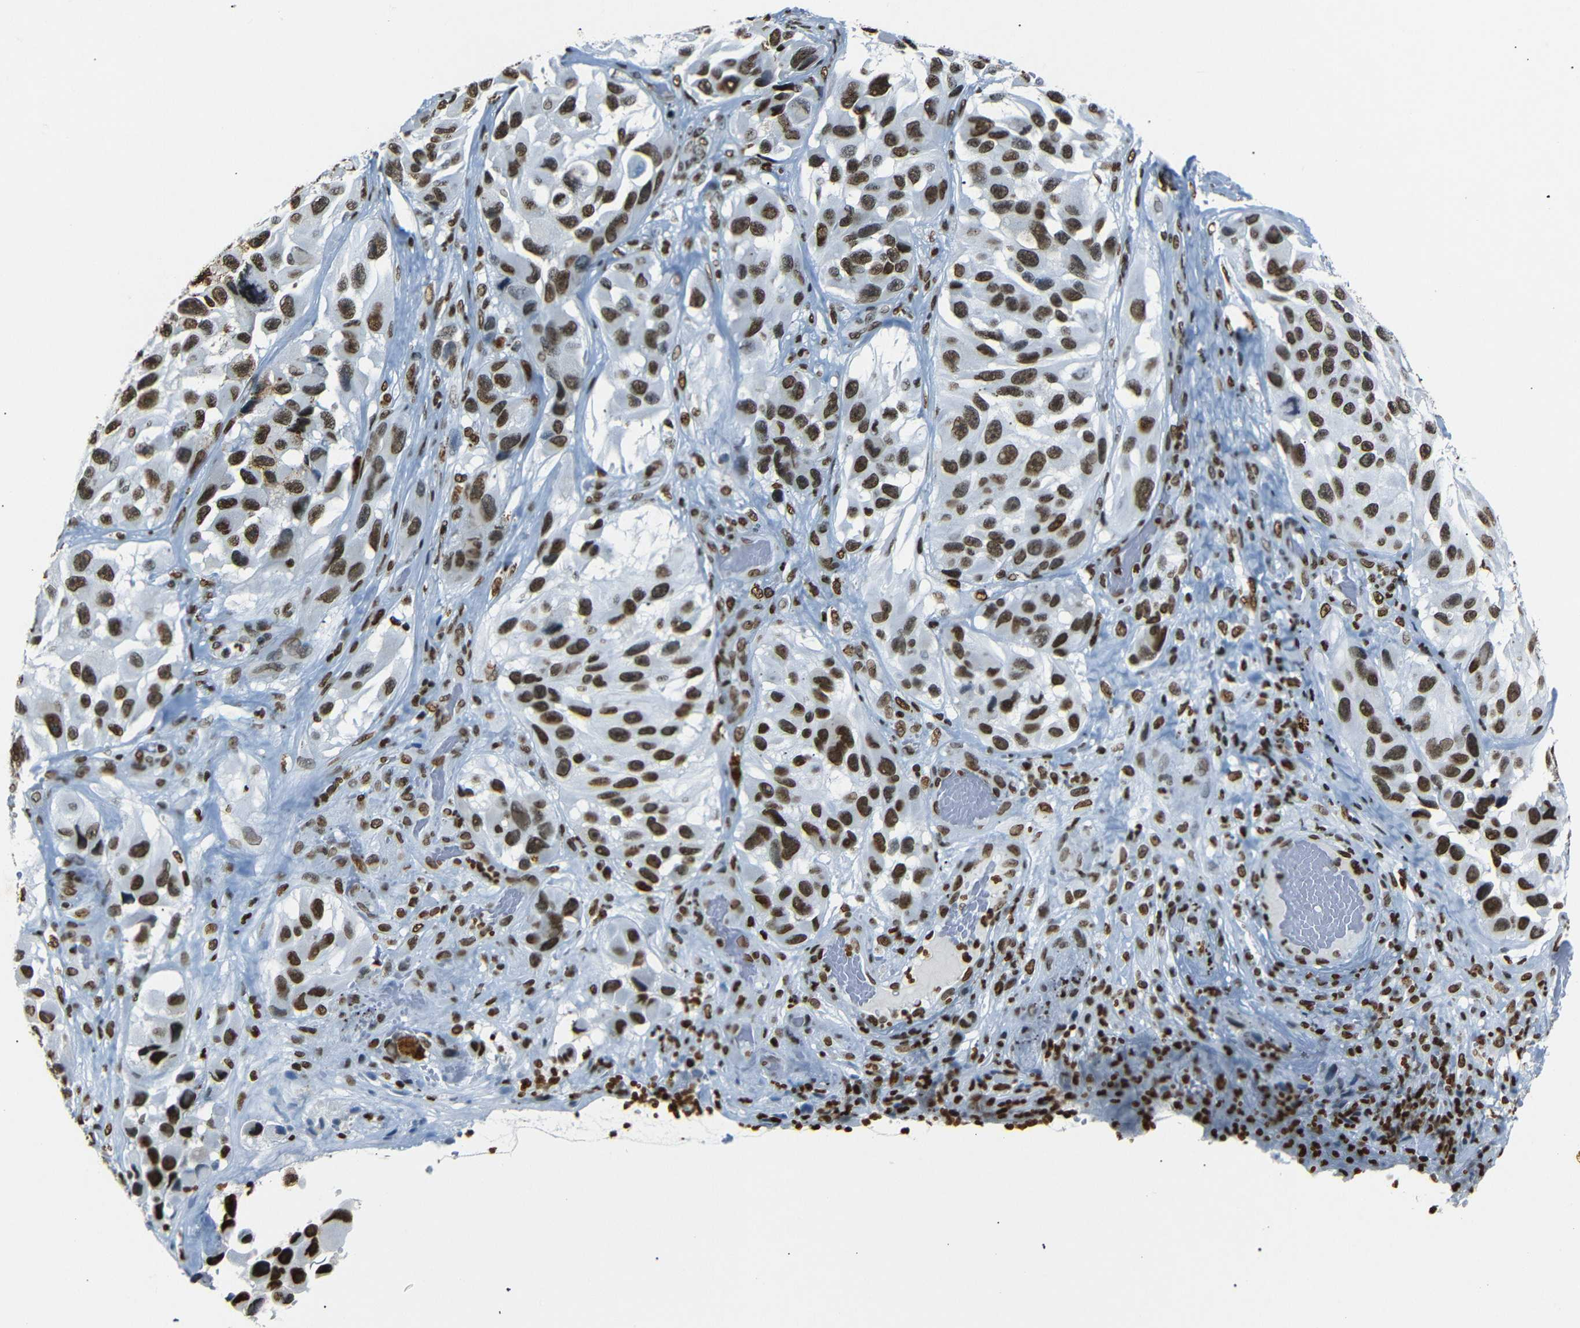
{"staining": {"intensity": "strong", "quantity": ">75%", "location": "nuclear"}, "tissue": "melanoma", "cell_type": "Tumor cells", "image_type": "cancer", "snomed": [{"axis": "morphology", "description": "Malignant melanoma, NOS"}, {"axis": "topography", "description": "Skin"}], "caption": "A high amount of strong nuclear positivity is identified in about >75% of tumor cells in malignant melanoma tissue.", "gene": "HMGN1", "patient": {"sex": "female", "age": 73}}